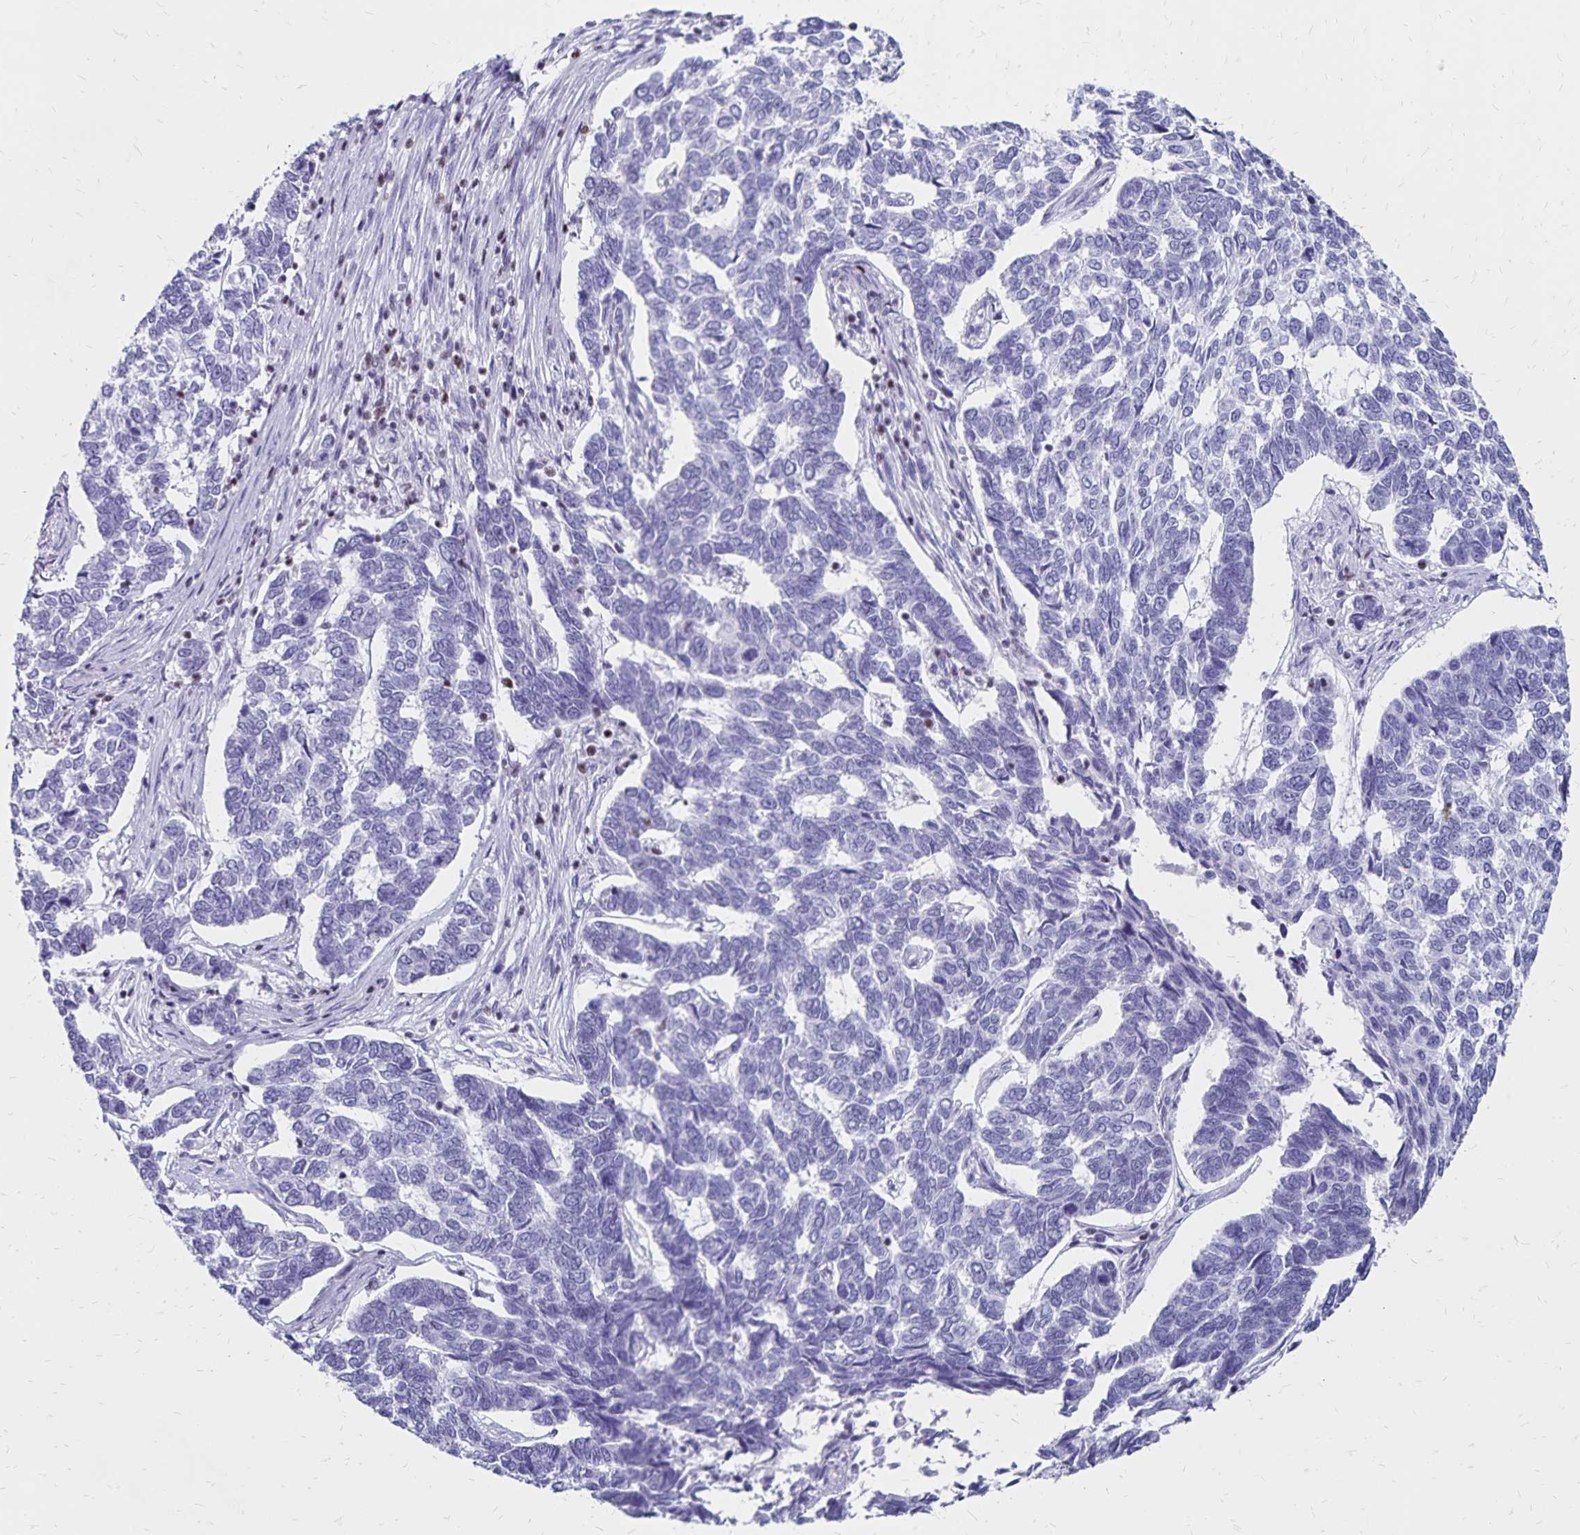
{"staining": {"intensity": "negative", "quantity": "none", "location": "none"}, "tissue": "skin cancer", "cell_type": "Tumor cells", "image_type": "cancer", "snomed": [{"axis": "morphology", "description": "Basal cell carcinoma"}, {"axis": "topography", "description": "Skin"}], "caption": "This is an immunohistochemistry image of human skin basal cell carcinoma. There is no positivity in tumor cells.", "gene": "IKZF1", "patient": {"sex": "female", "age": 65}}